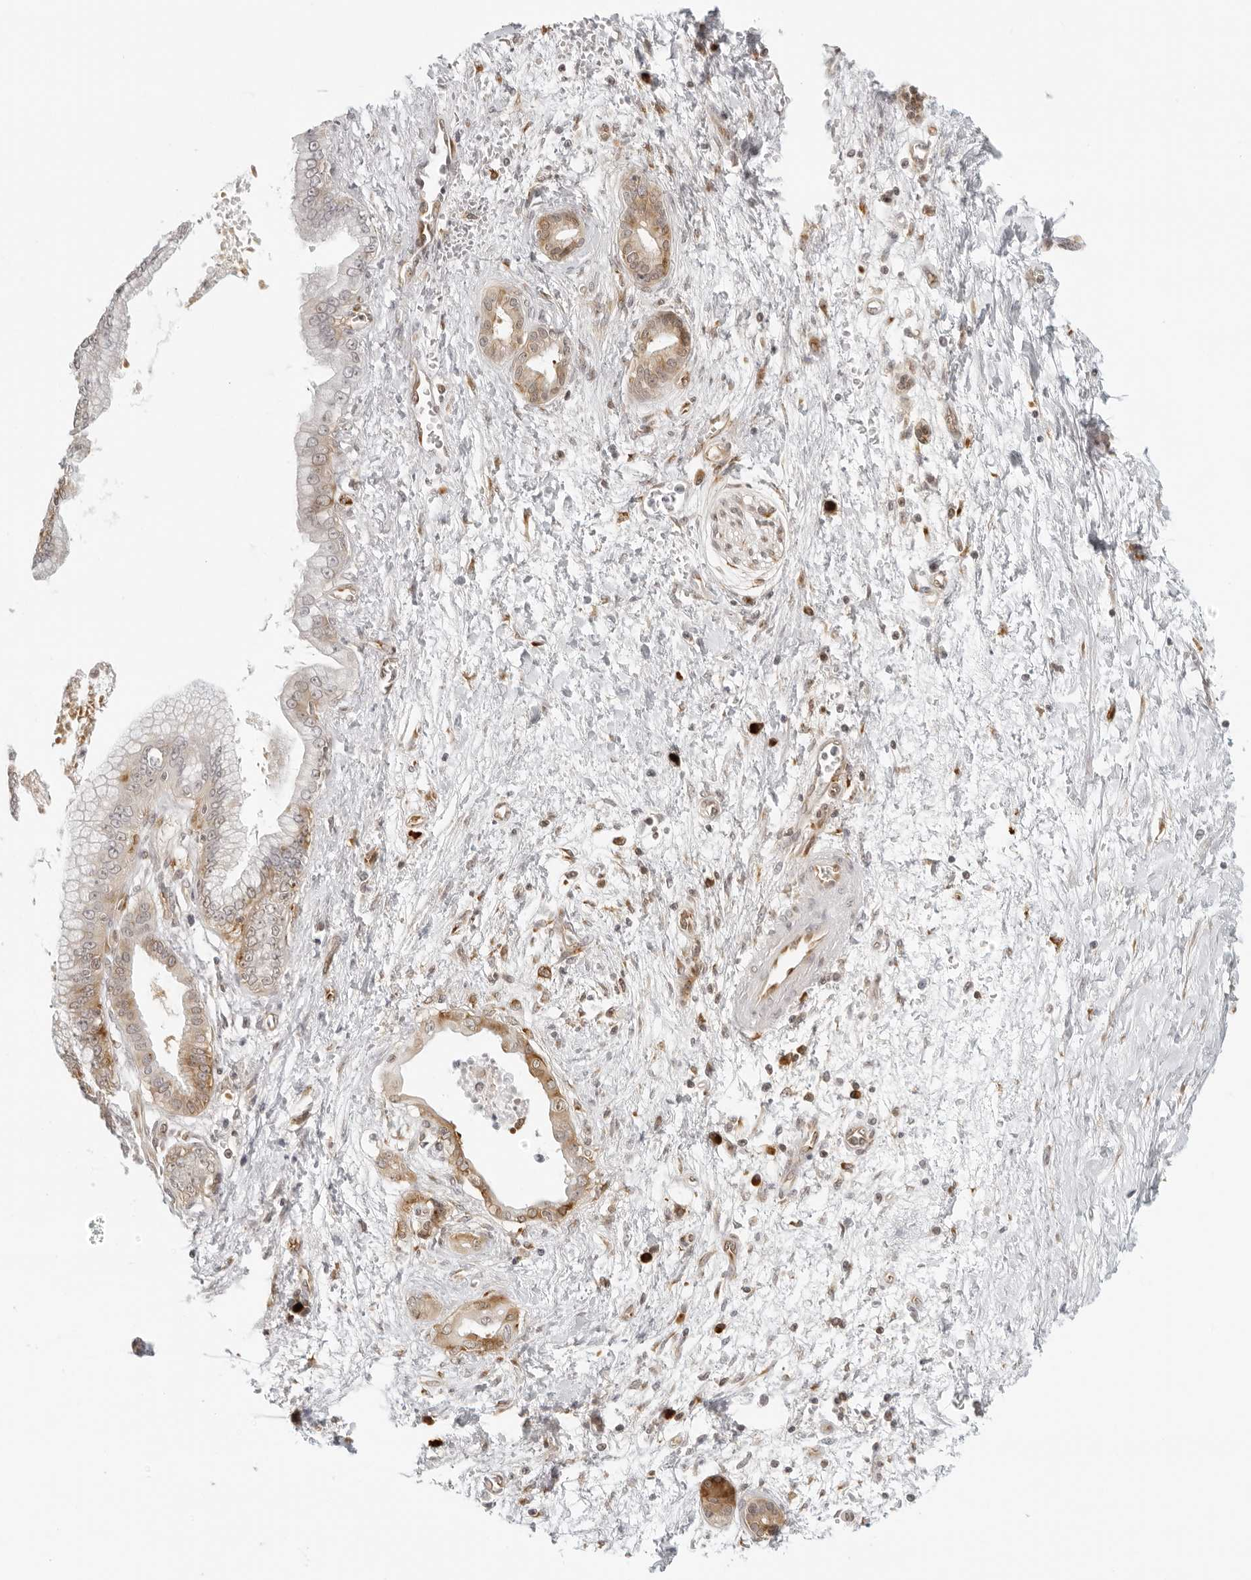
{"staining": {"intensity": "moderate", "quantity": ">75%", "location": "cytoplasmic/membranous"}, "tissue": "pancreatic cancer", "cell_type": "Tumor cells", "image_type": "cancer", "snomed": [{"axis": "morphology", "description": "Adenocarcinoma, NOS"}, {"axis": "topography", "description": "Pancreas"}], "caption": "Tumor cells show medium levels of moderate cytoplasmic/membranous positivity in approximately >75% of cells in pancreatic adenocarcinoma. (DAB (3,3'-diaminobenzidine) IHC, brown staining for protein, blue staining for nuclei).", "gene": "EIF4G1", "patient": {"sex": "male", "age": 59}}